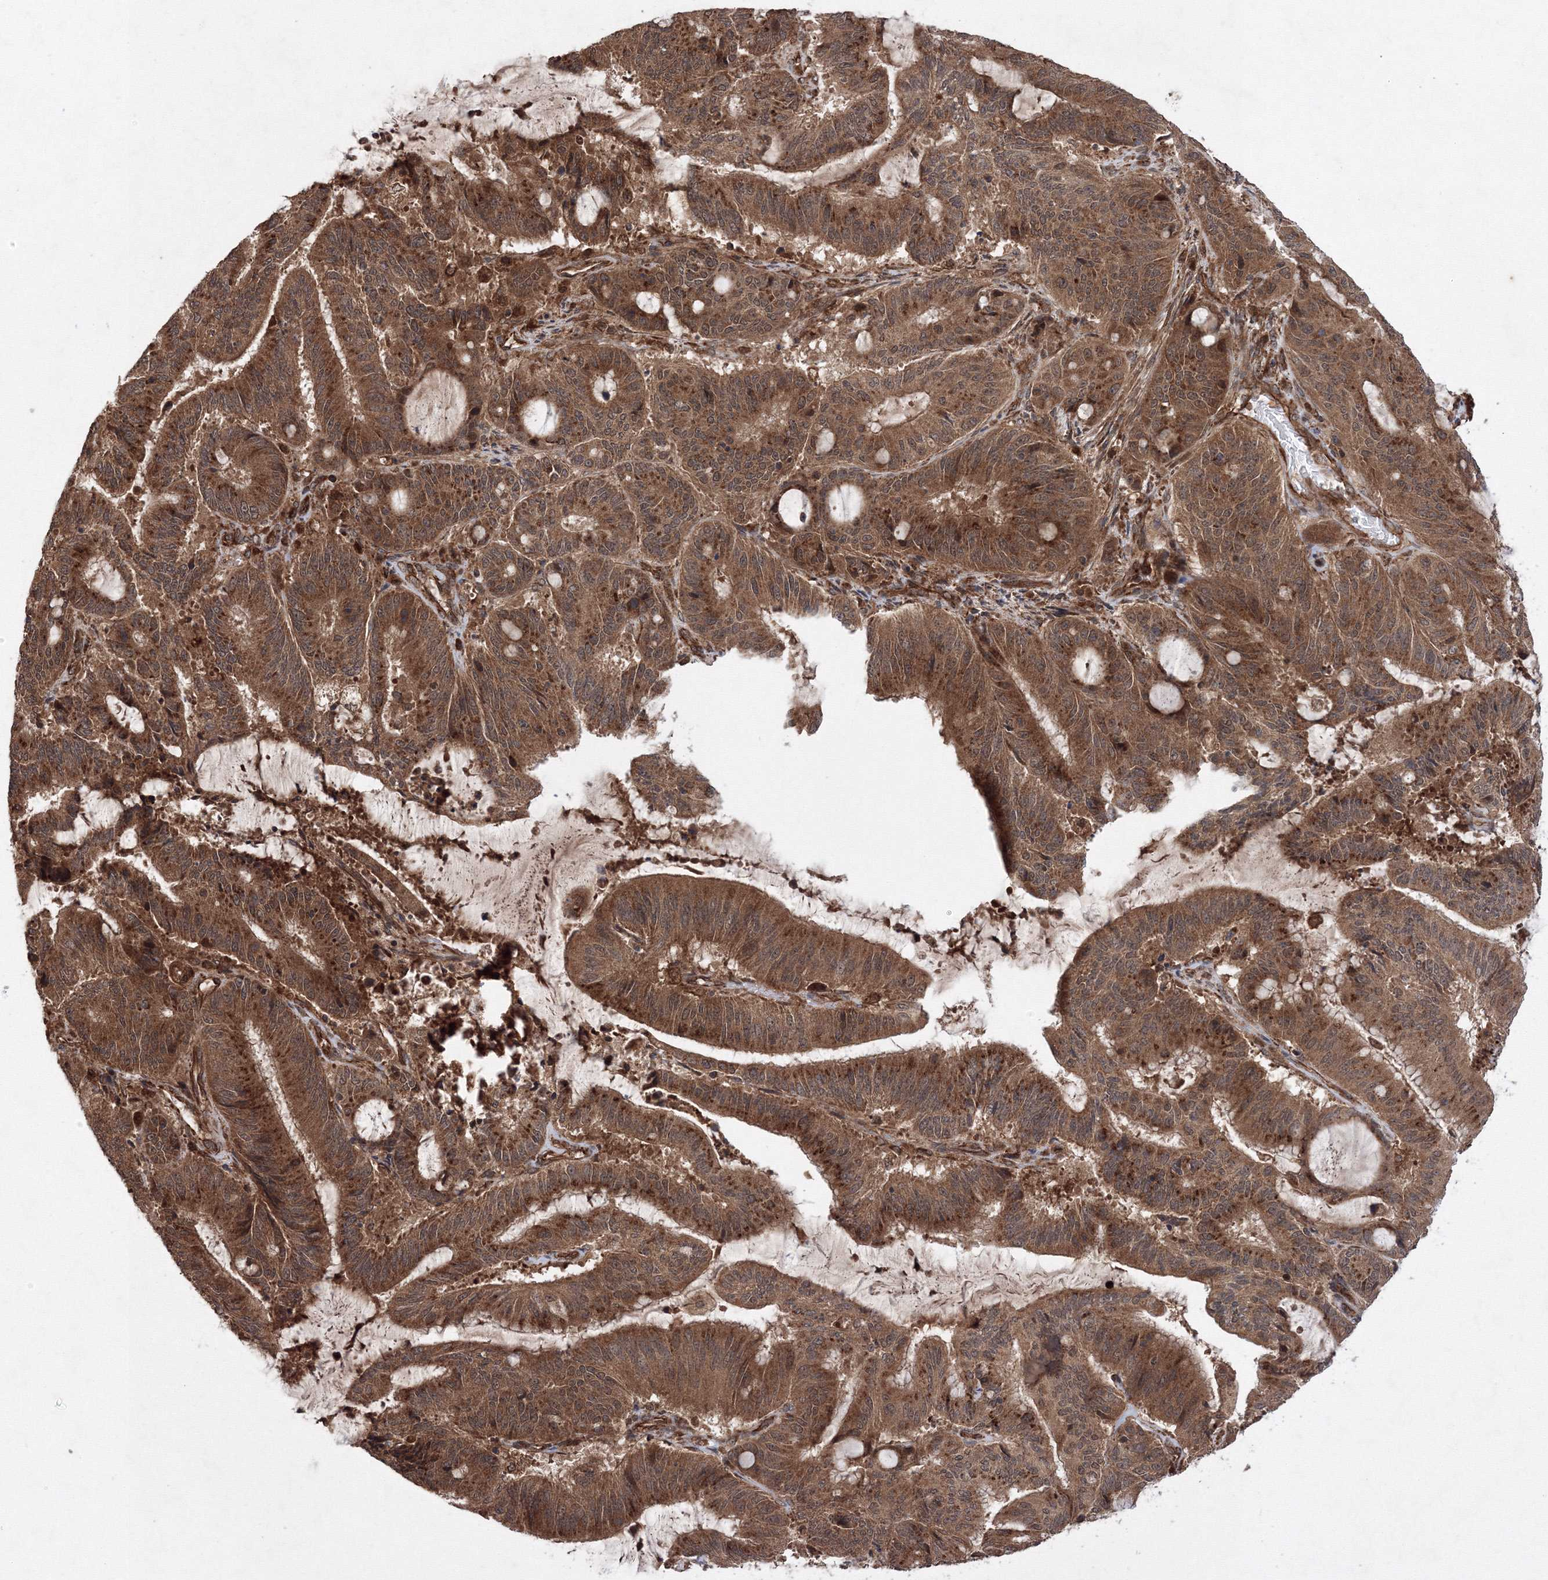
{"staining": {"intensity": "moderate", "quantity": ">75%", "location": "cytoplasmic/membranous"}, "tissue": "liver cancer", "cell_type": "Tumor cells", "image_type": "cancer", "snomed": [{"axis": "morphology", "description": "Normal tissue, NOS"}, {"axis": "morphology", "description": "Cholangiocarcinoma"}, {"axis": "topography", "description": "Liver"}, {"axis": "topography", "description": "Peripheral nerve tissue"}], "caption": "IHC (DAB) staining of liver cancer exhibits moderate cytoplasmic/membranous protein expression in about >75% of tumor cells.", "gene": "ATG3", "patient": {"sex": "female", "age": 73}}